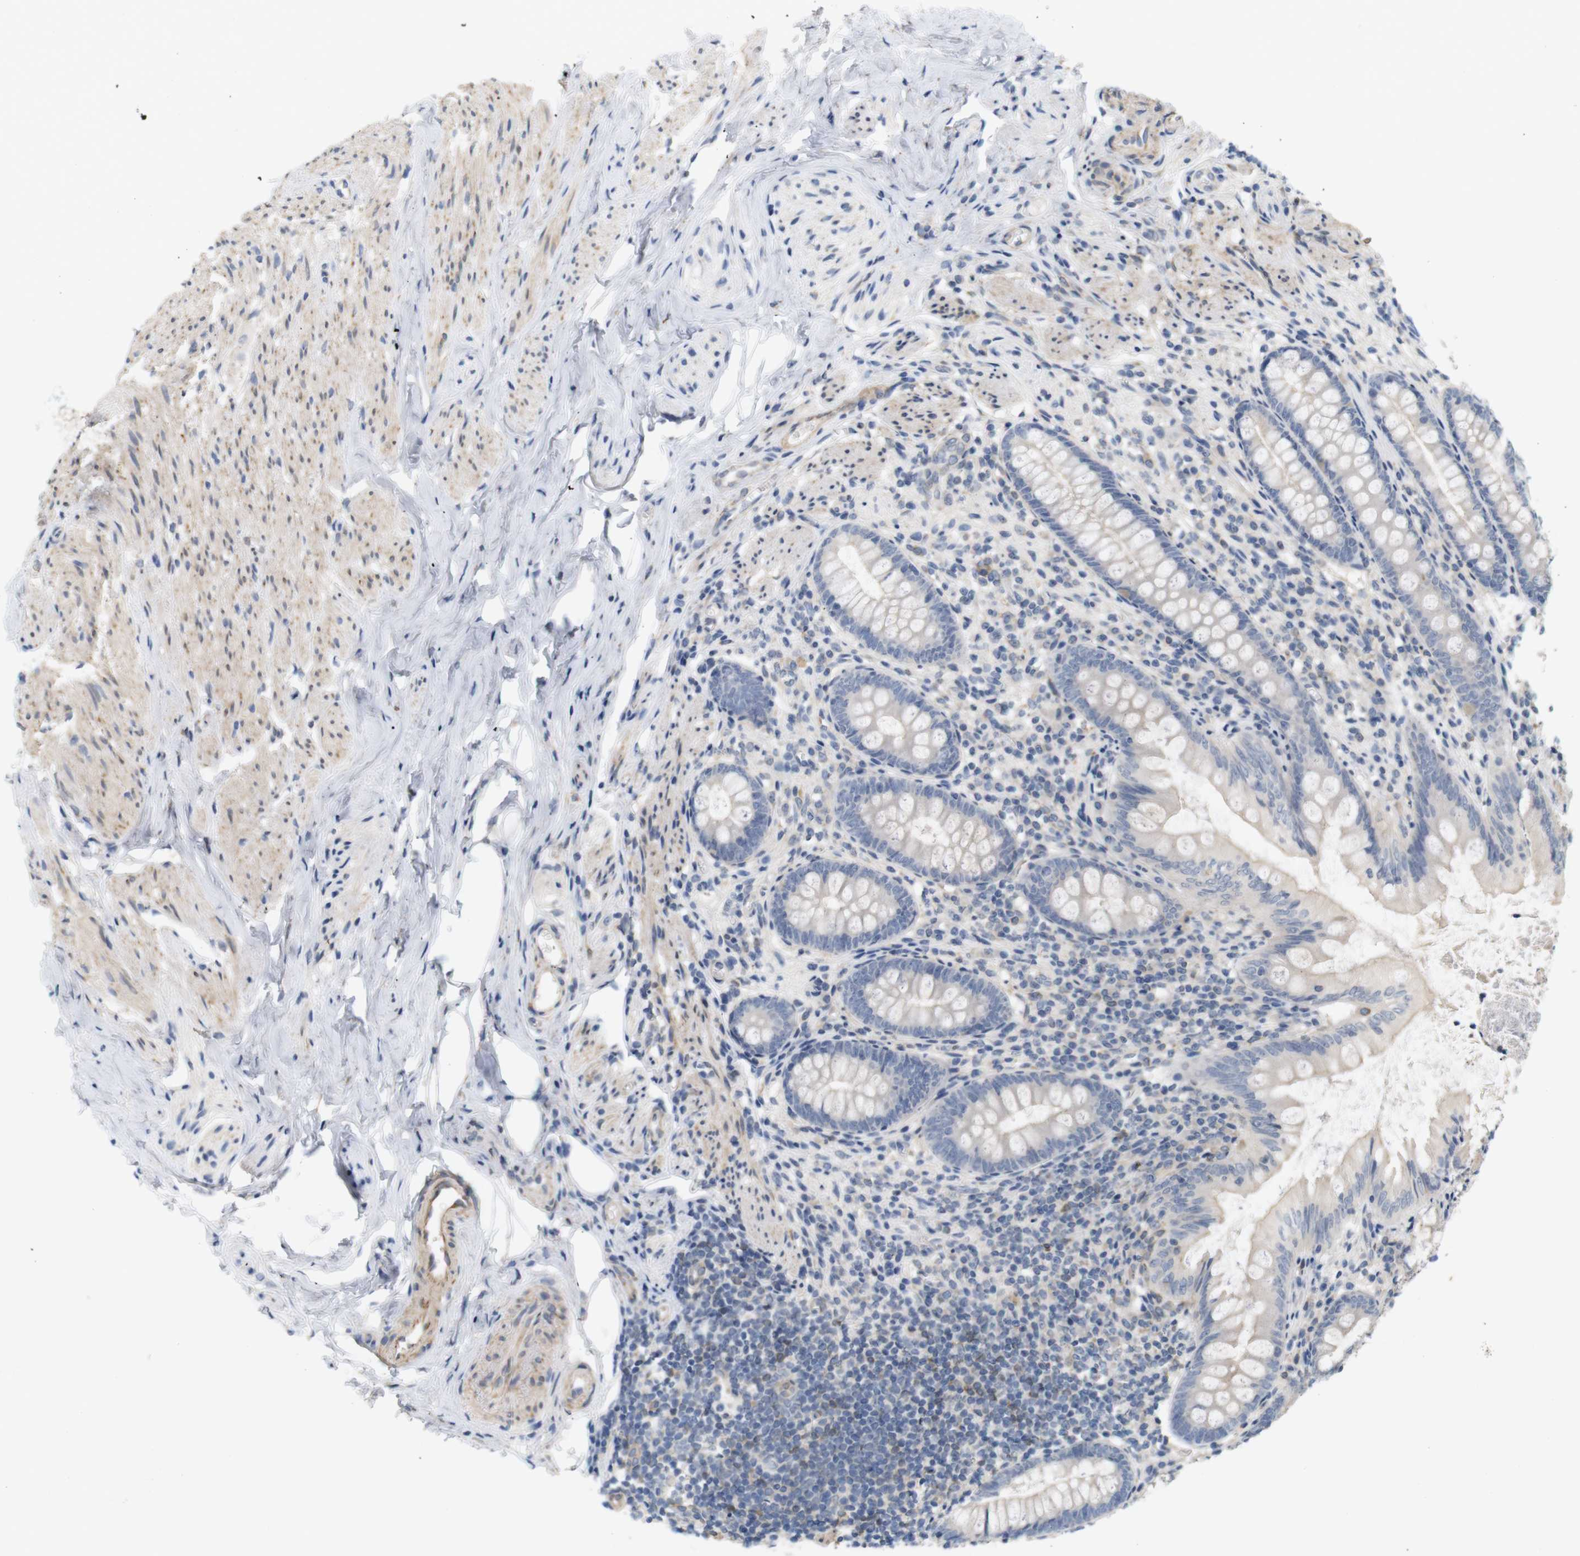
{"staining": {"intensity": "weak", "quantity": "<25%", "location": "cytoplasmic/membranous"}, "tissue": "appendix", "cell_type": "Glandular cells", "image_type": "normal", "snomed": [{"axis": "morphology", "description": "Normal tissue, NOS"}, {"axis": "topography", "description": "Appendix"}], "caption": "IHC of unremarkable human appendix displays no expression in glandular cells. The staining was performed using DAB (3,3'-diaminobenzidine) to visualize the protein expression in brown, while the nuclei were stained in blue with hematoxylin (Magnification: 20x).", "gene": "ITPR1", "patient": {"sex": "female", "age": 77}}